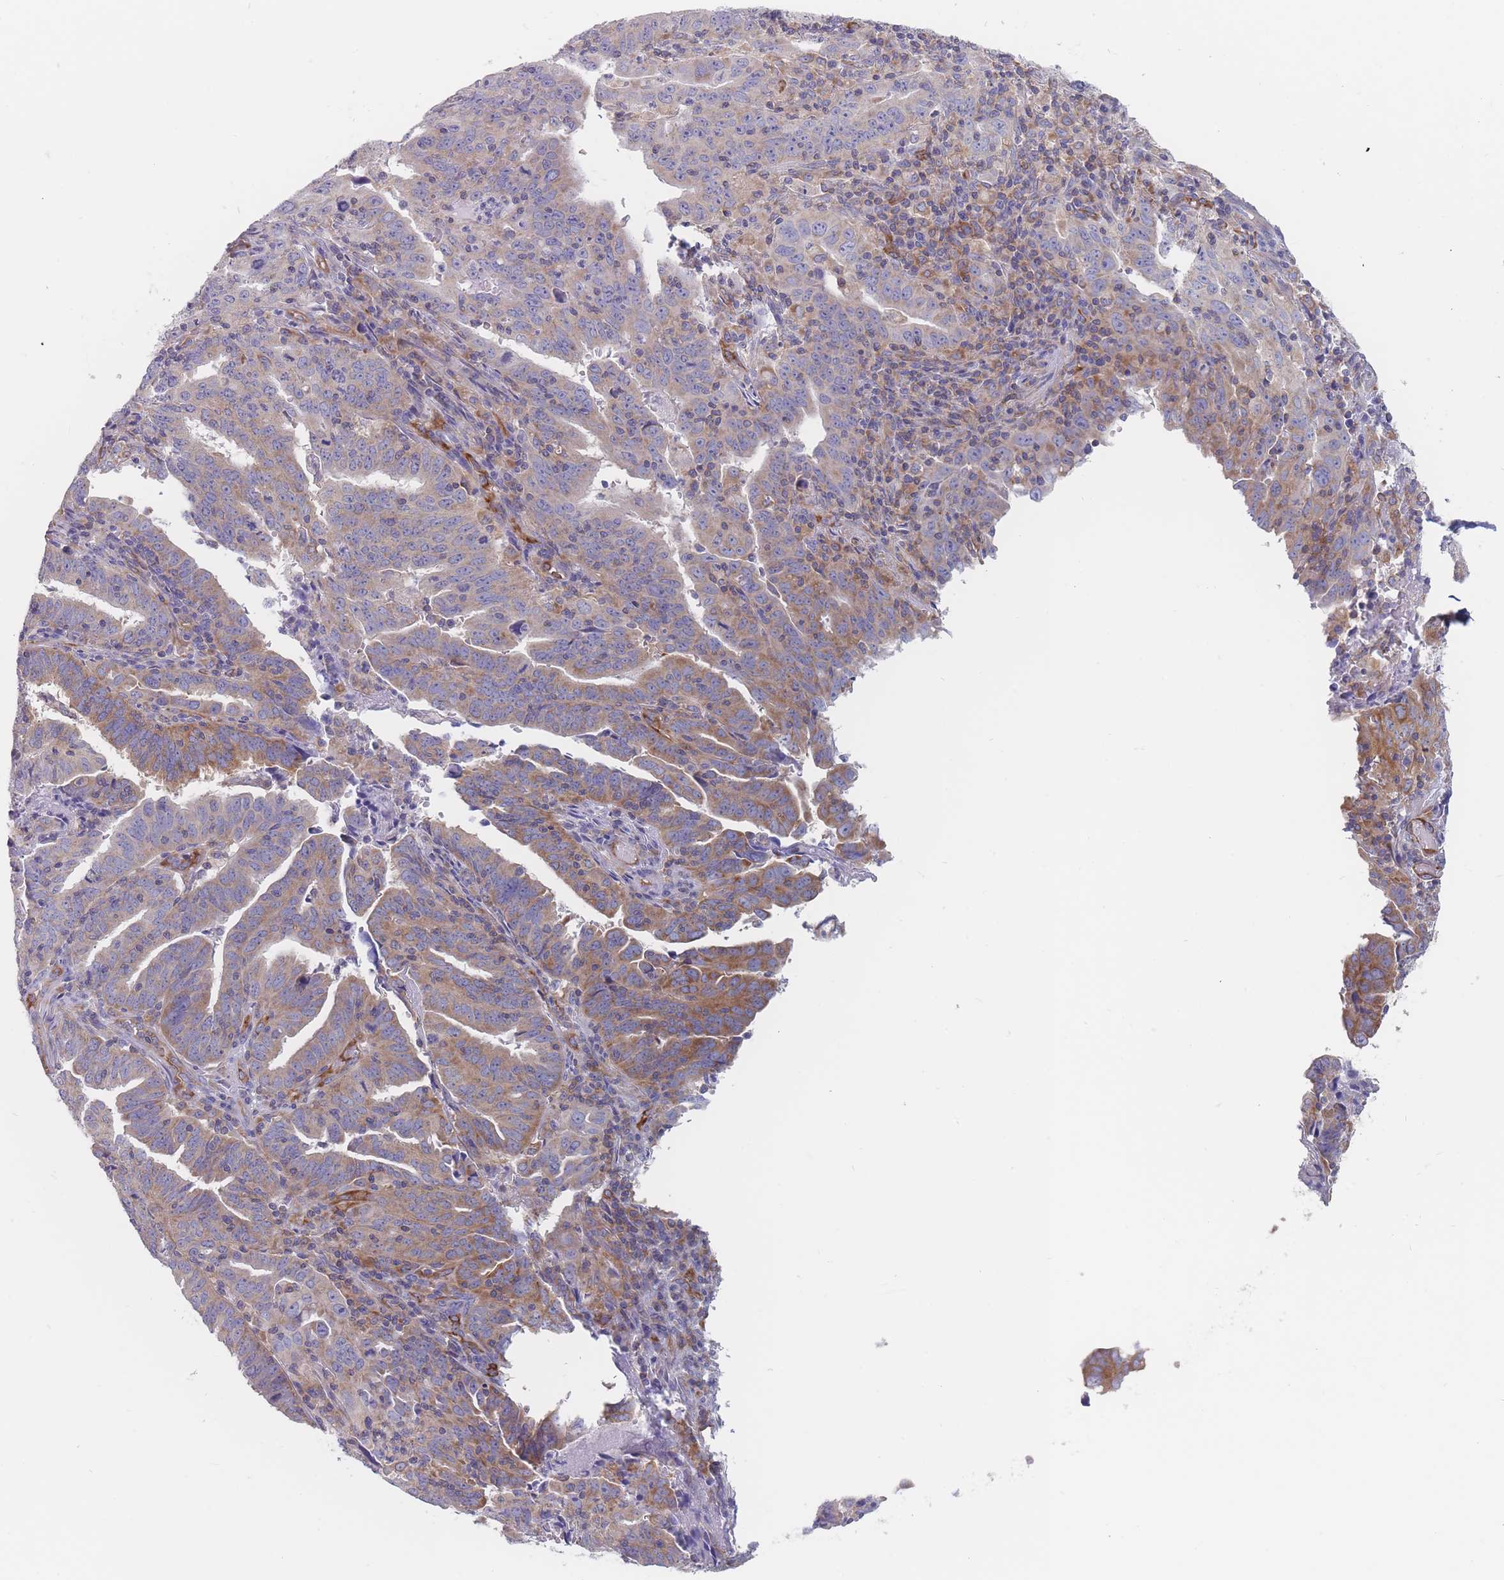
{"staining": {"intensity": "moderate", "quantity": "25%-75%", "location": "cytoplasmic/membranous"}, "tissue": "endometrial cancer", "cell_type": "Tumor cells", "image_type": "cancer", "snomed": [{"axis": "morphology", "description": "Adenocarcinoma, NOS"}, {"axis": "topography", "description": "Endometrium"}], "caption": "Immunohistochemistry of human endometrial cancer exhibits medium levels of moderate cytoplasmic/membranous expression in approximately 25%-75% of tumor cells.", "gene": "MAP1S", "patient": {"sex": "female", "age": 60}}